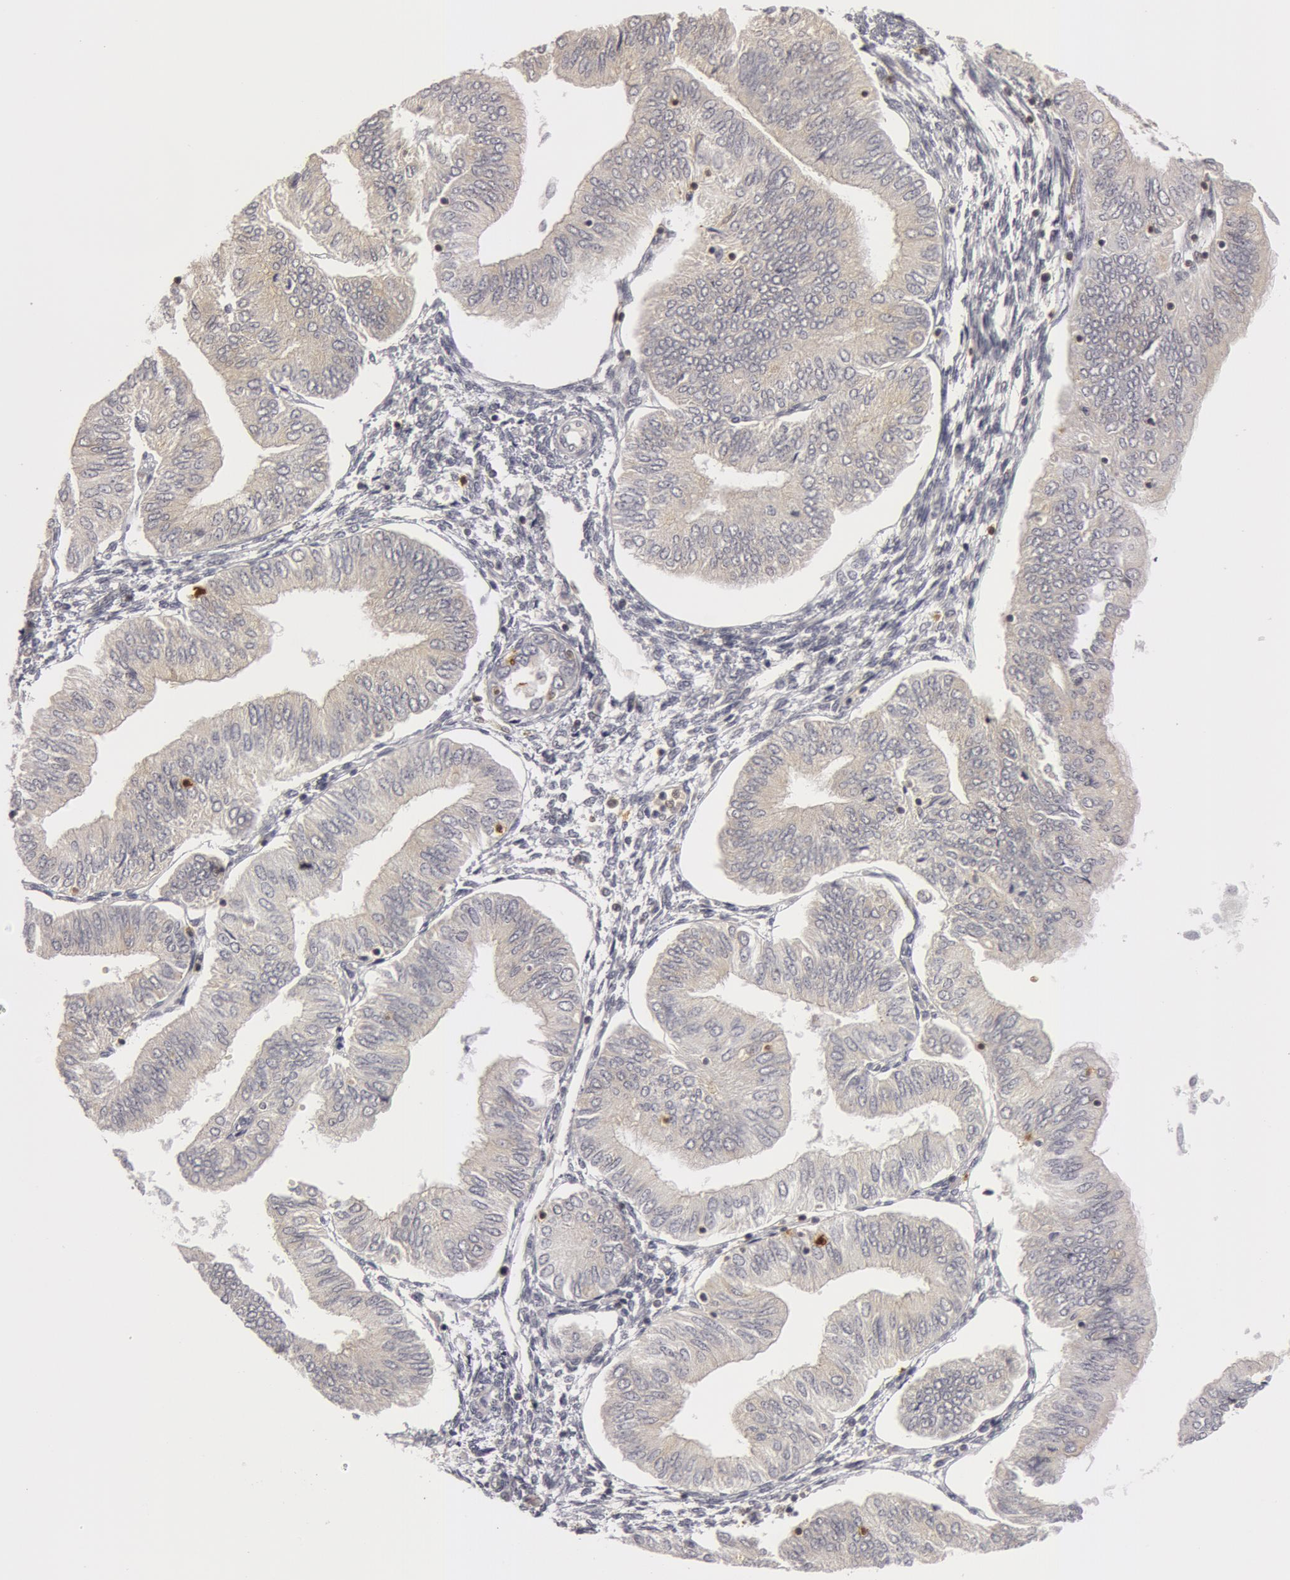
{"staining": {"intensity": "negative", "quantity": "none", "location": "none"}, "tissue": "endometrial cancer", "cell_type": "Tumor cells", "image_type": "cancer", "snomed": [{"axis": "morphology", "description": "Adenocarcinoma, NOS"}, {"axis": "topography", "description": "Endometrium"}], "caption": "IHC image of adenocarcinoma (endometrial) stained for a protein (brown), which shows no positivity in tumor cells.", "gene": "OASL", "patient": {"sex": "female", "age": 51}}